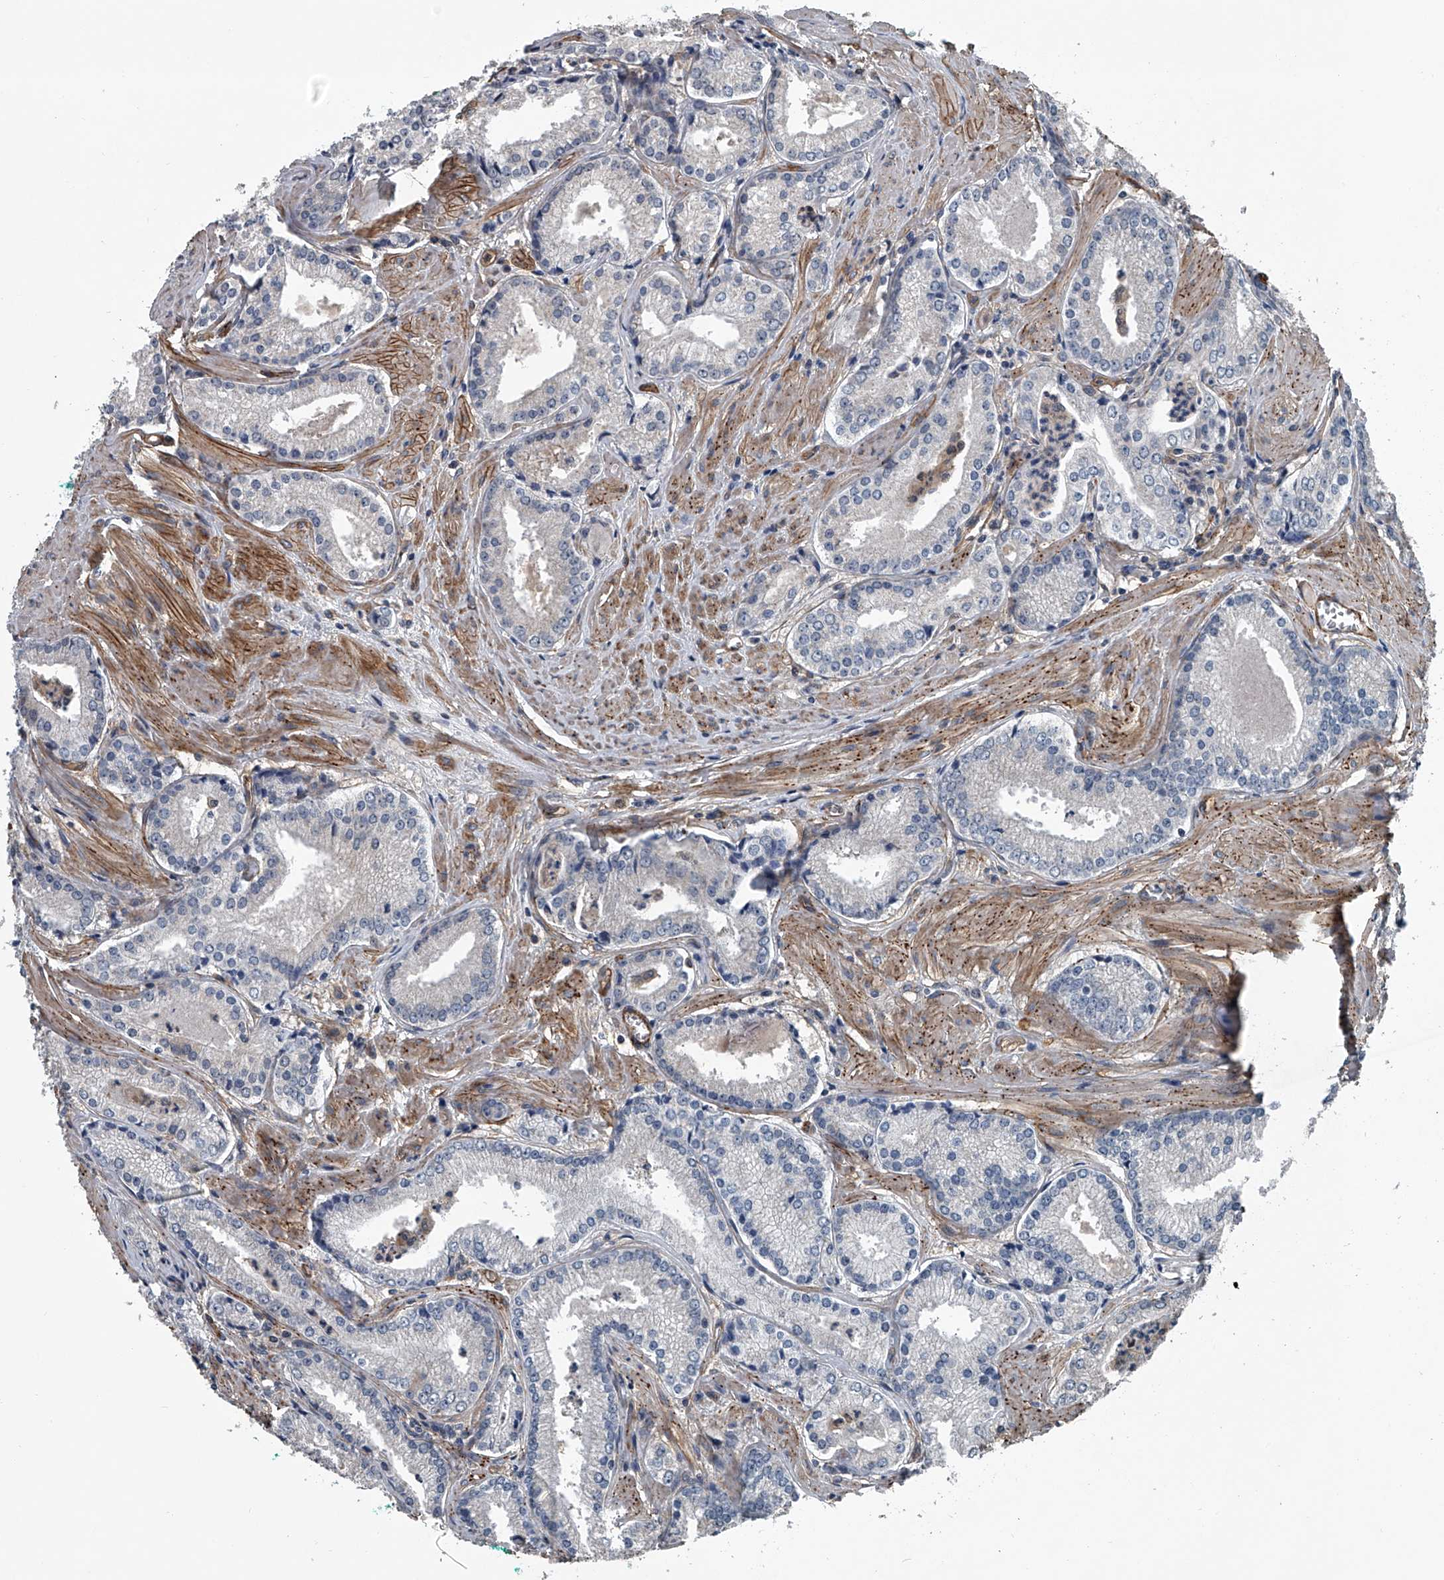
{"staining": {"intensity": "negative", "quantity": "none", "location": "none"}, "tissue": "prostate cancer", "cell_type": "Tumor cells", "image_type": "cancer", "snomed": [{"axis": "morphology", "description": "Adenocarcinoma, Low grade"}, {"axis": "topography", "description": "Prostate"}], "caption": "Prostate cancer (low-grade adenocarcinoma) stained for a protein using immunohistochemistry displays no staining tumor cells.", "gene": "LDLRAD2", "patient": {"sex": "male", "age": 54}}